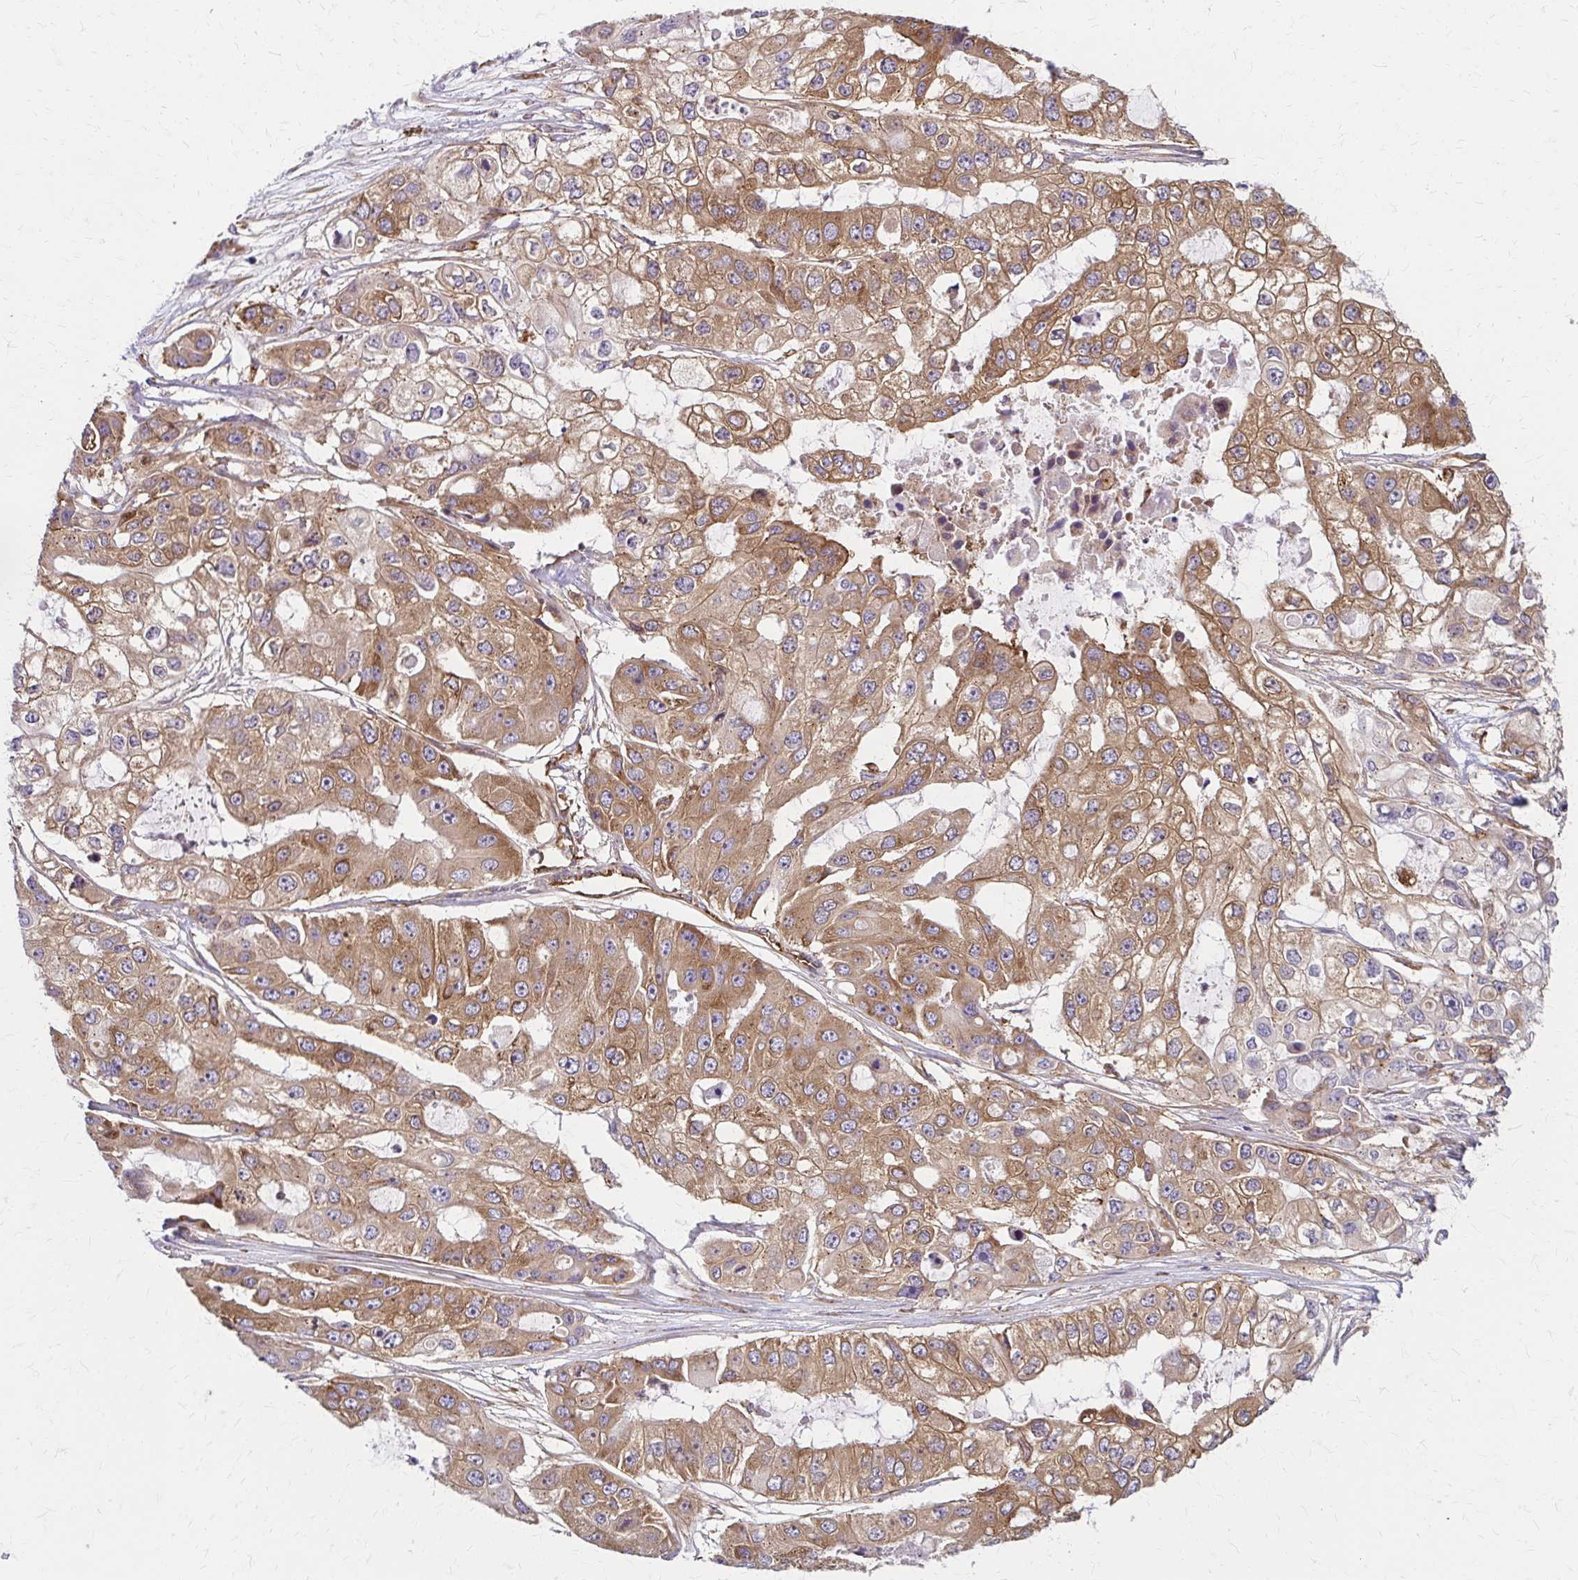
{"staining": {"intensity": "moderate", "quantity": ">75%", "location": "cytoplasmic/membranous"}, "tissue": "ovarian cancer", "cell_type": "Tumor cells", "image_type": "cancer", "snomed": [{"axis": "morphology", "description": "Cystadenocarcinoma, serous, NOS"}, {"axis": "topography", "description": "Ovary"}], "caption": "A micrograph of human ovarian cancer stained for a protein displays moderate cytoplasmic/membranous brown staining in tumor cells.", "gene": "WASF2", "patient": {"sex": "female", "age": 56}}